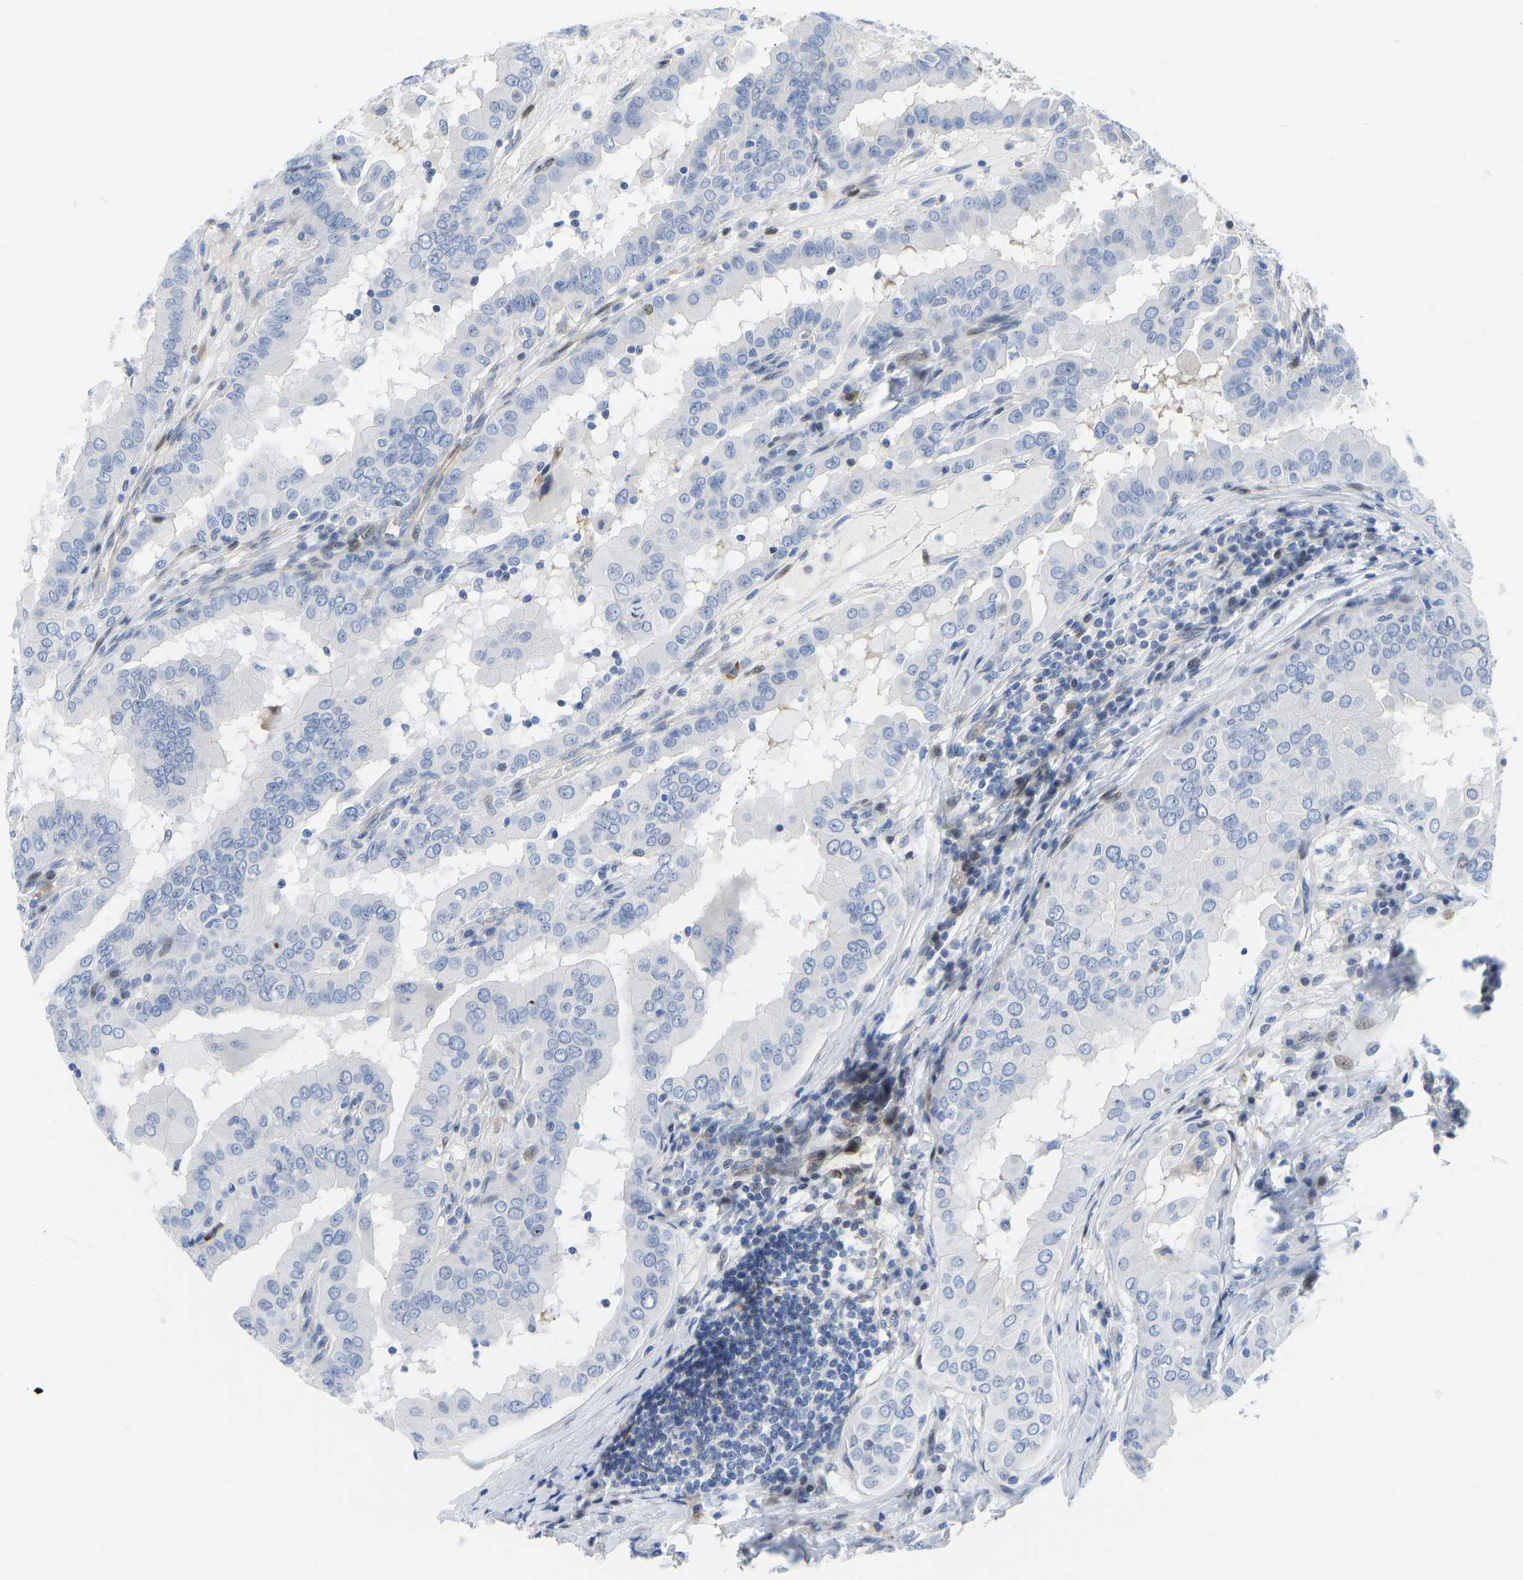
{"staining": {"intensity": "negative", "quantity": "none", "location": "none"}, "tissue": "thyroid cancer", "cell_type": "Tumor cells", "image_type": "cancer", "snomed": [{"axis": "morphology", "description": "Papillary adenocarcinoma, NOS"}, {"axis": "topography", "description": "Thyroid gland"}], "caption": "IHC histopathology image of neoplastic tissue: human thyroid cancer stained with DAB exhibits no significant protein staining in tumor cells.", "gene": "HDAC5", "patient": {"sex": "male", "age": 33}}